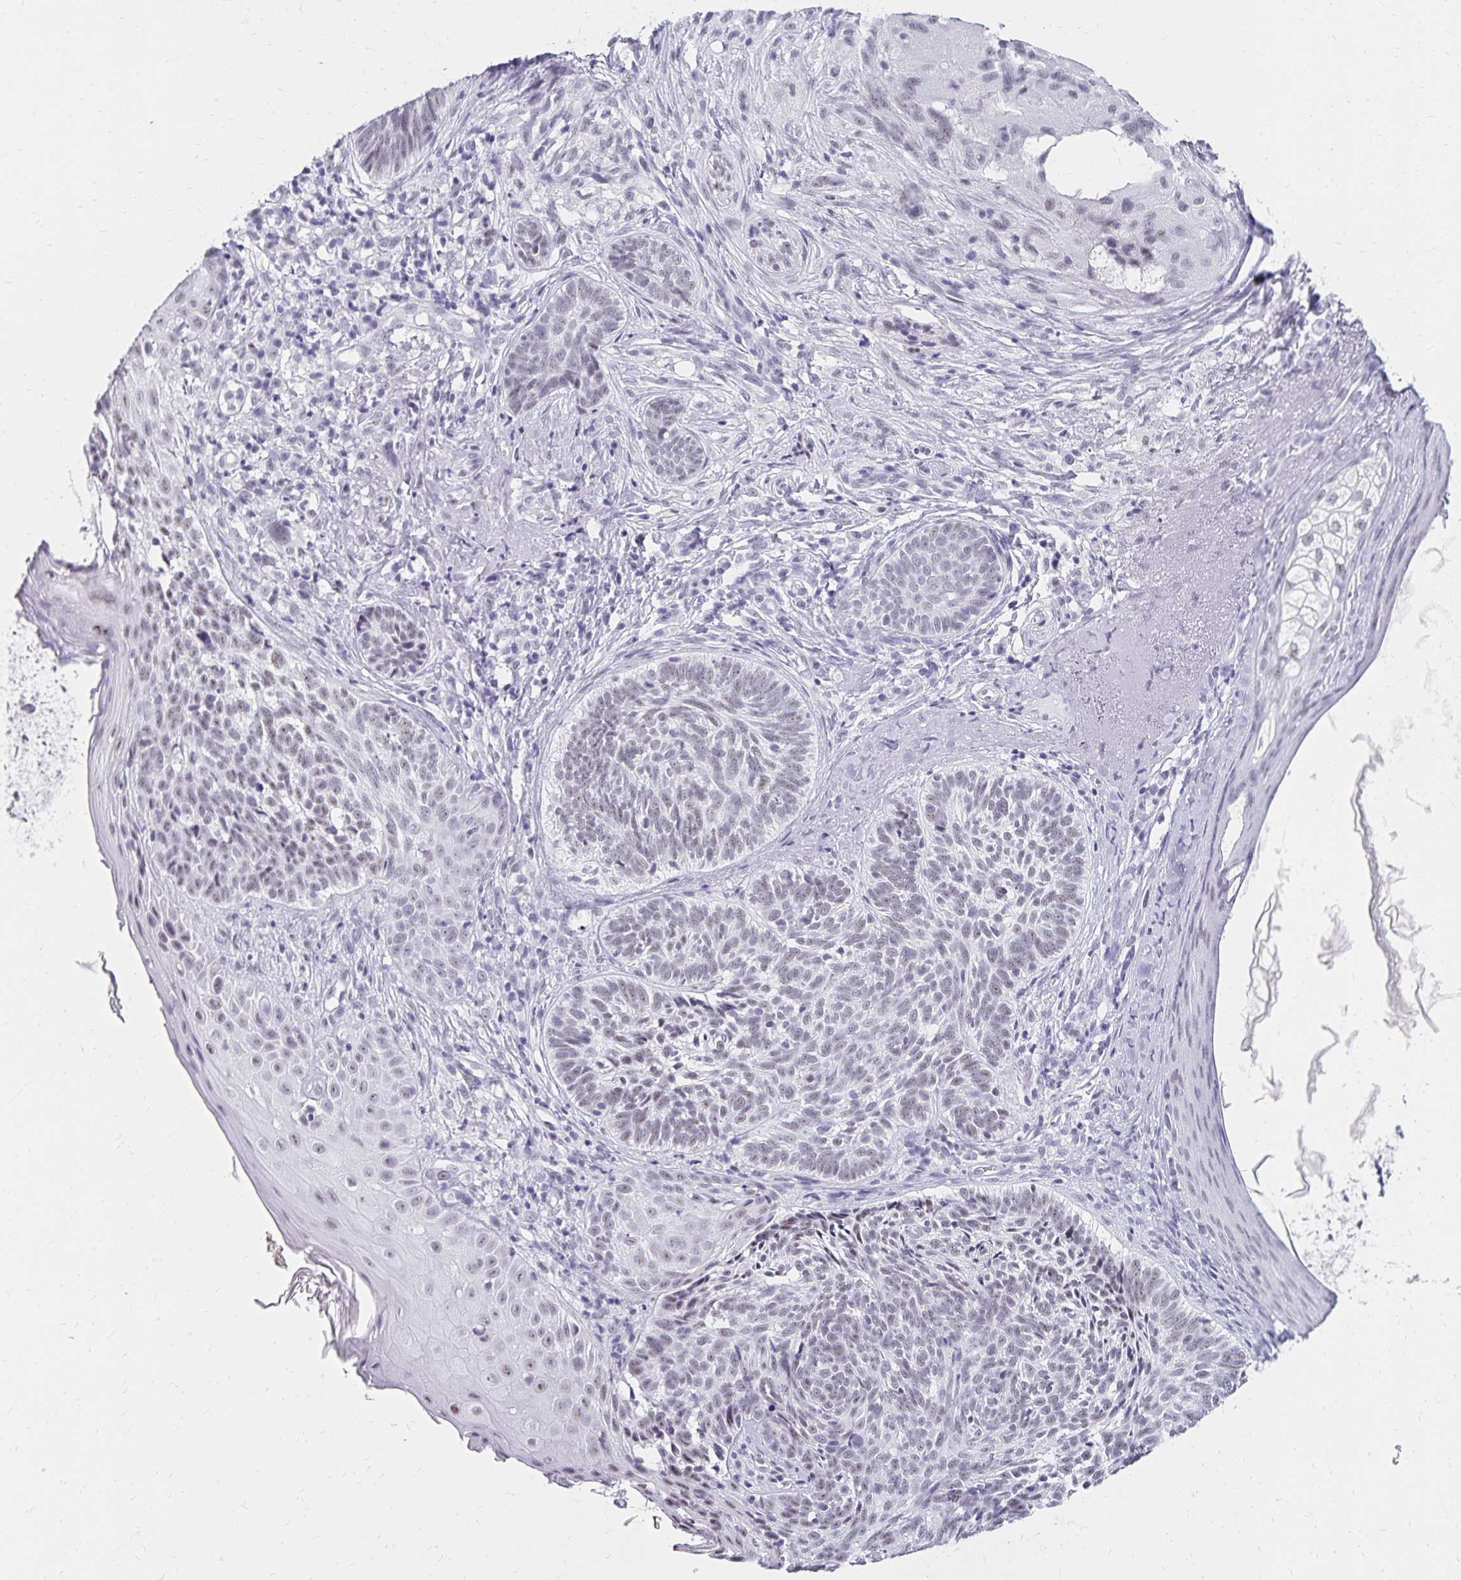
{"staining": {"intensity": "negative", "quantity": "none", "location": "none"}, "tissue": "skin cancer", "cell_type": "Tumor cells", "image_type": "cancer", "snomed": [{"axis": "morphology", "description": "Basal cell carcinoma"}, {"axis": "topography", "description": "Skin"}], "caption": "Skin cancer (basal cell carcinoma) was stained to show a protein in brown. There is no significant expression in tumor cells.", "gene": "C20orf85", "patient": {"sex": "female", "age": 74}}